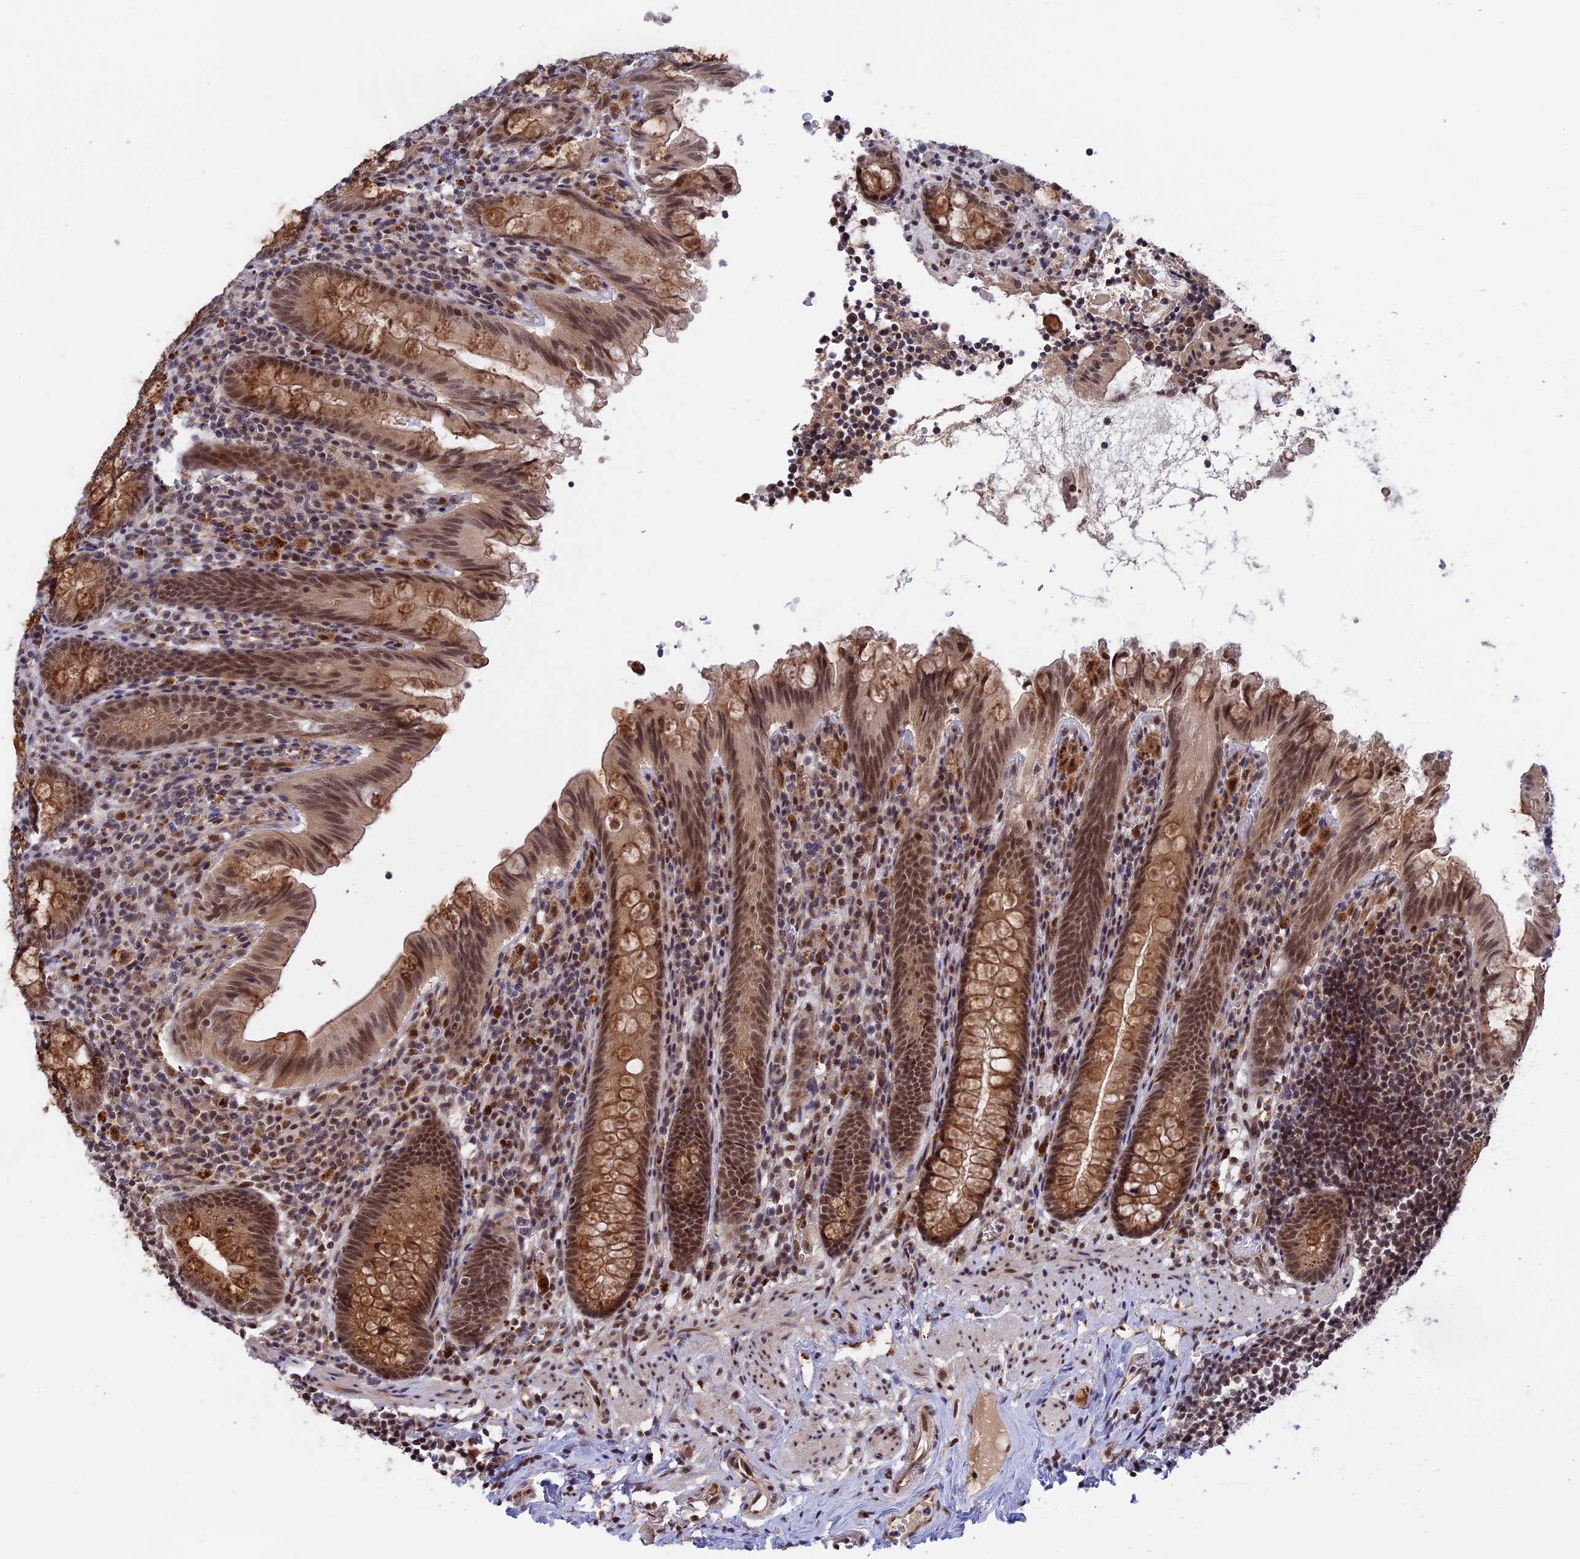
{"staining": {"intensity": "strong", "quantity": ">75%", "location": "cytoplasmic/membranous,nuclear"}, "tissue": "appendix", "cell_type": "Glandular cells", "image_type": "normal", "snomed": [{"axis": "morphology", "description": "Normal tissue, NOS"}, {"axis": "topography", "description": "Appendix"}], "caption": "The micrograph reveals a brown stain indicating the presence of a protein in the cytoplasmic/membranous,nuclear of glandular cells in appendix.", "gene": "POLR2C", "patient": {"sex": "male", "age": 55}}